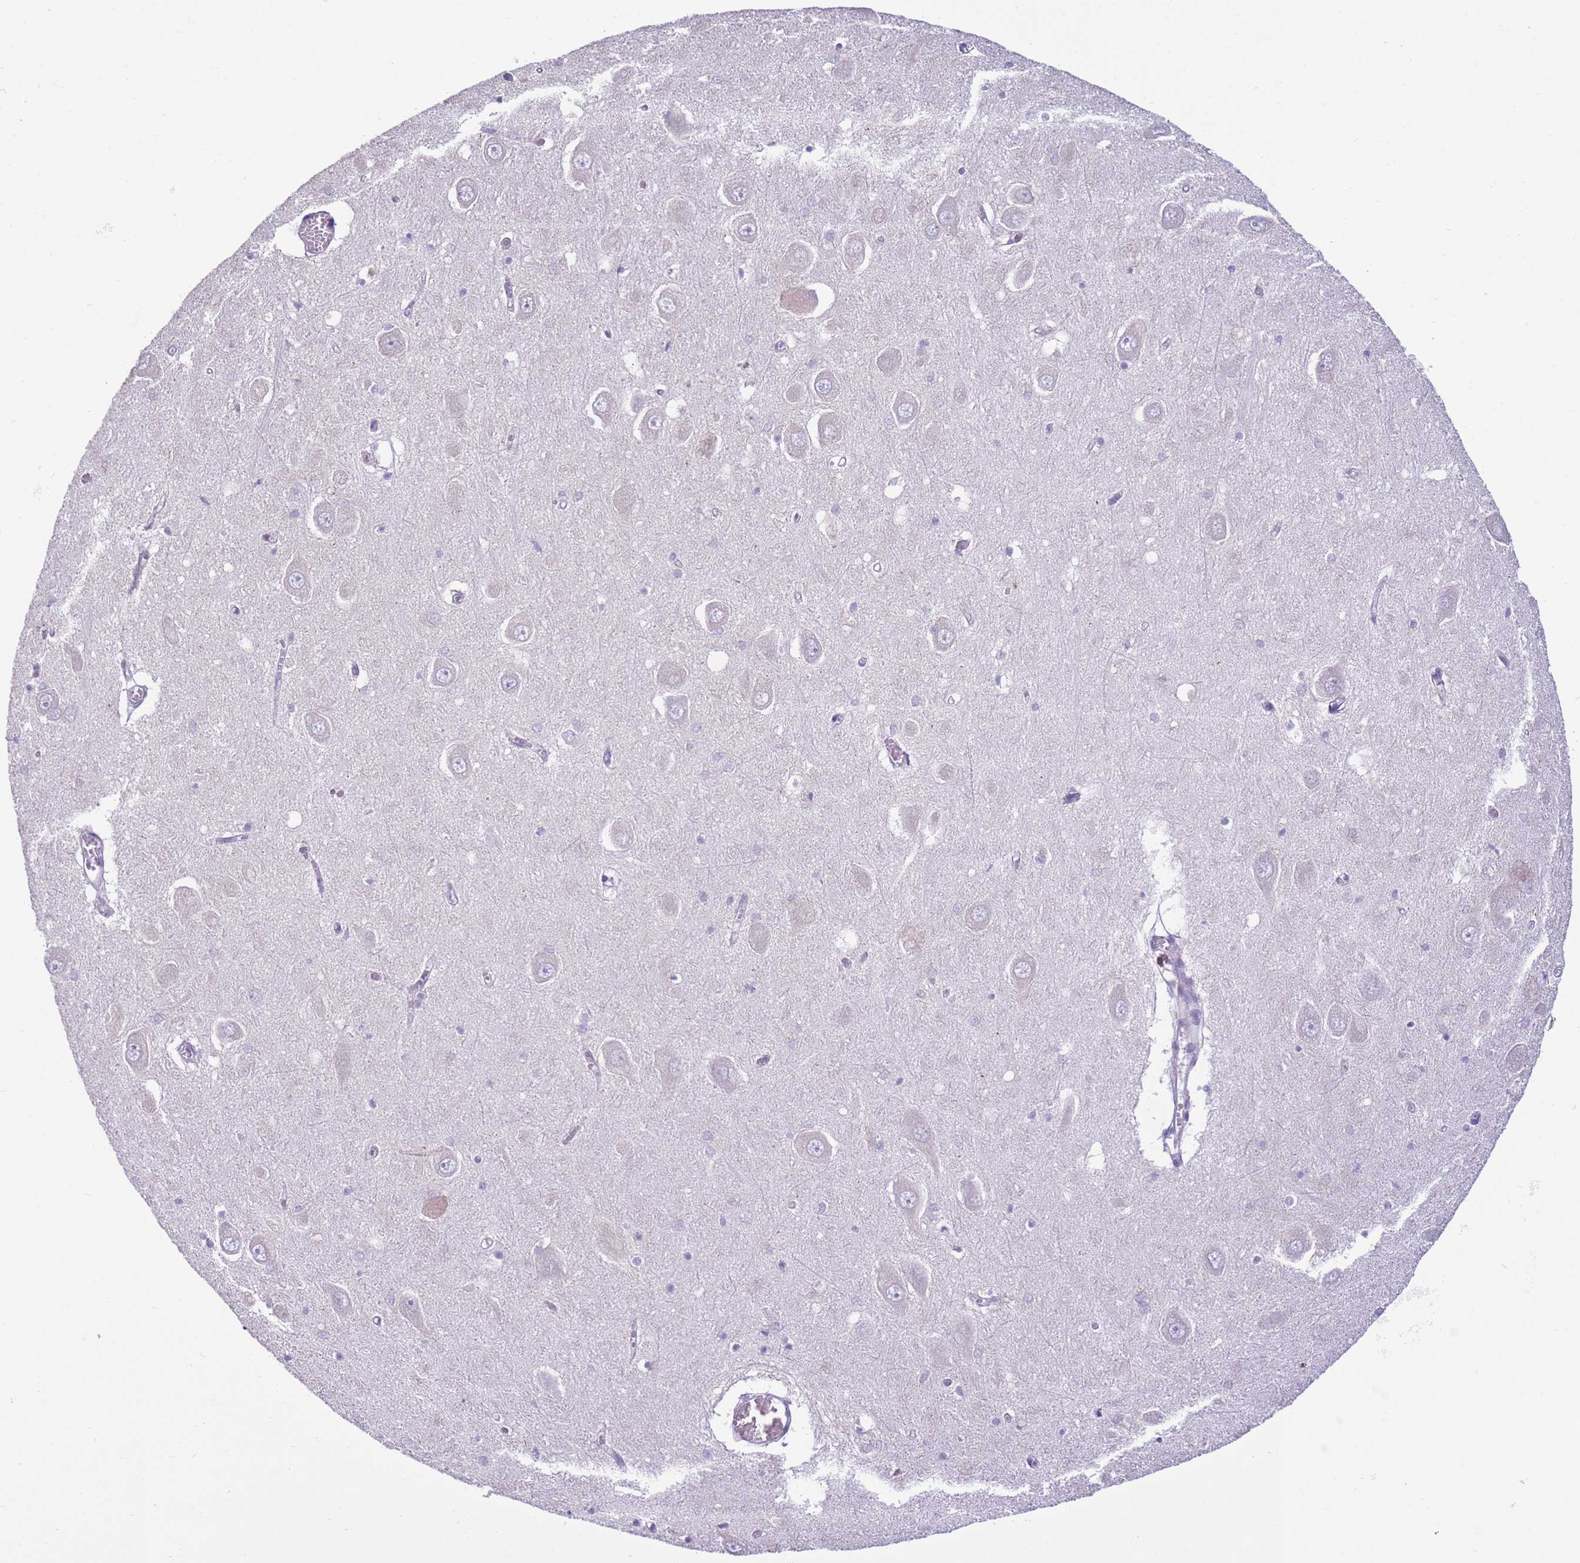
{"staining": {"intensity": "negative", "quantity": "none", "location": "none"}, "tissue": "hippocampus", "cell_type": "Glial cells", "image_type": "normal", "snomed": [{"axis": "morphology", "description": "Normal tissue, NOS"}, {"axis": "topography", "description": "Hippocampus"}], "caption": "Immunohistochemistry micrograph of normal human hippocampus stained for a protein (brown), which displays no staining in glial cells.", "gene": "OAF", "patient": {"sex": "male", "age": 70}}